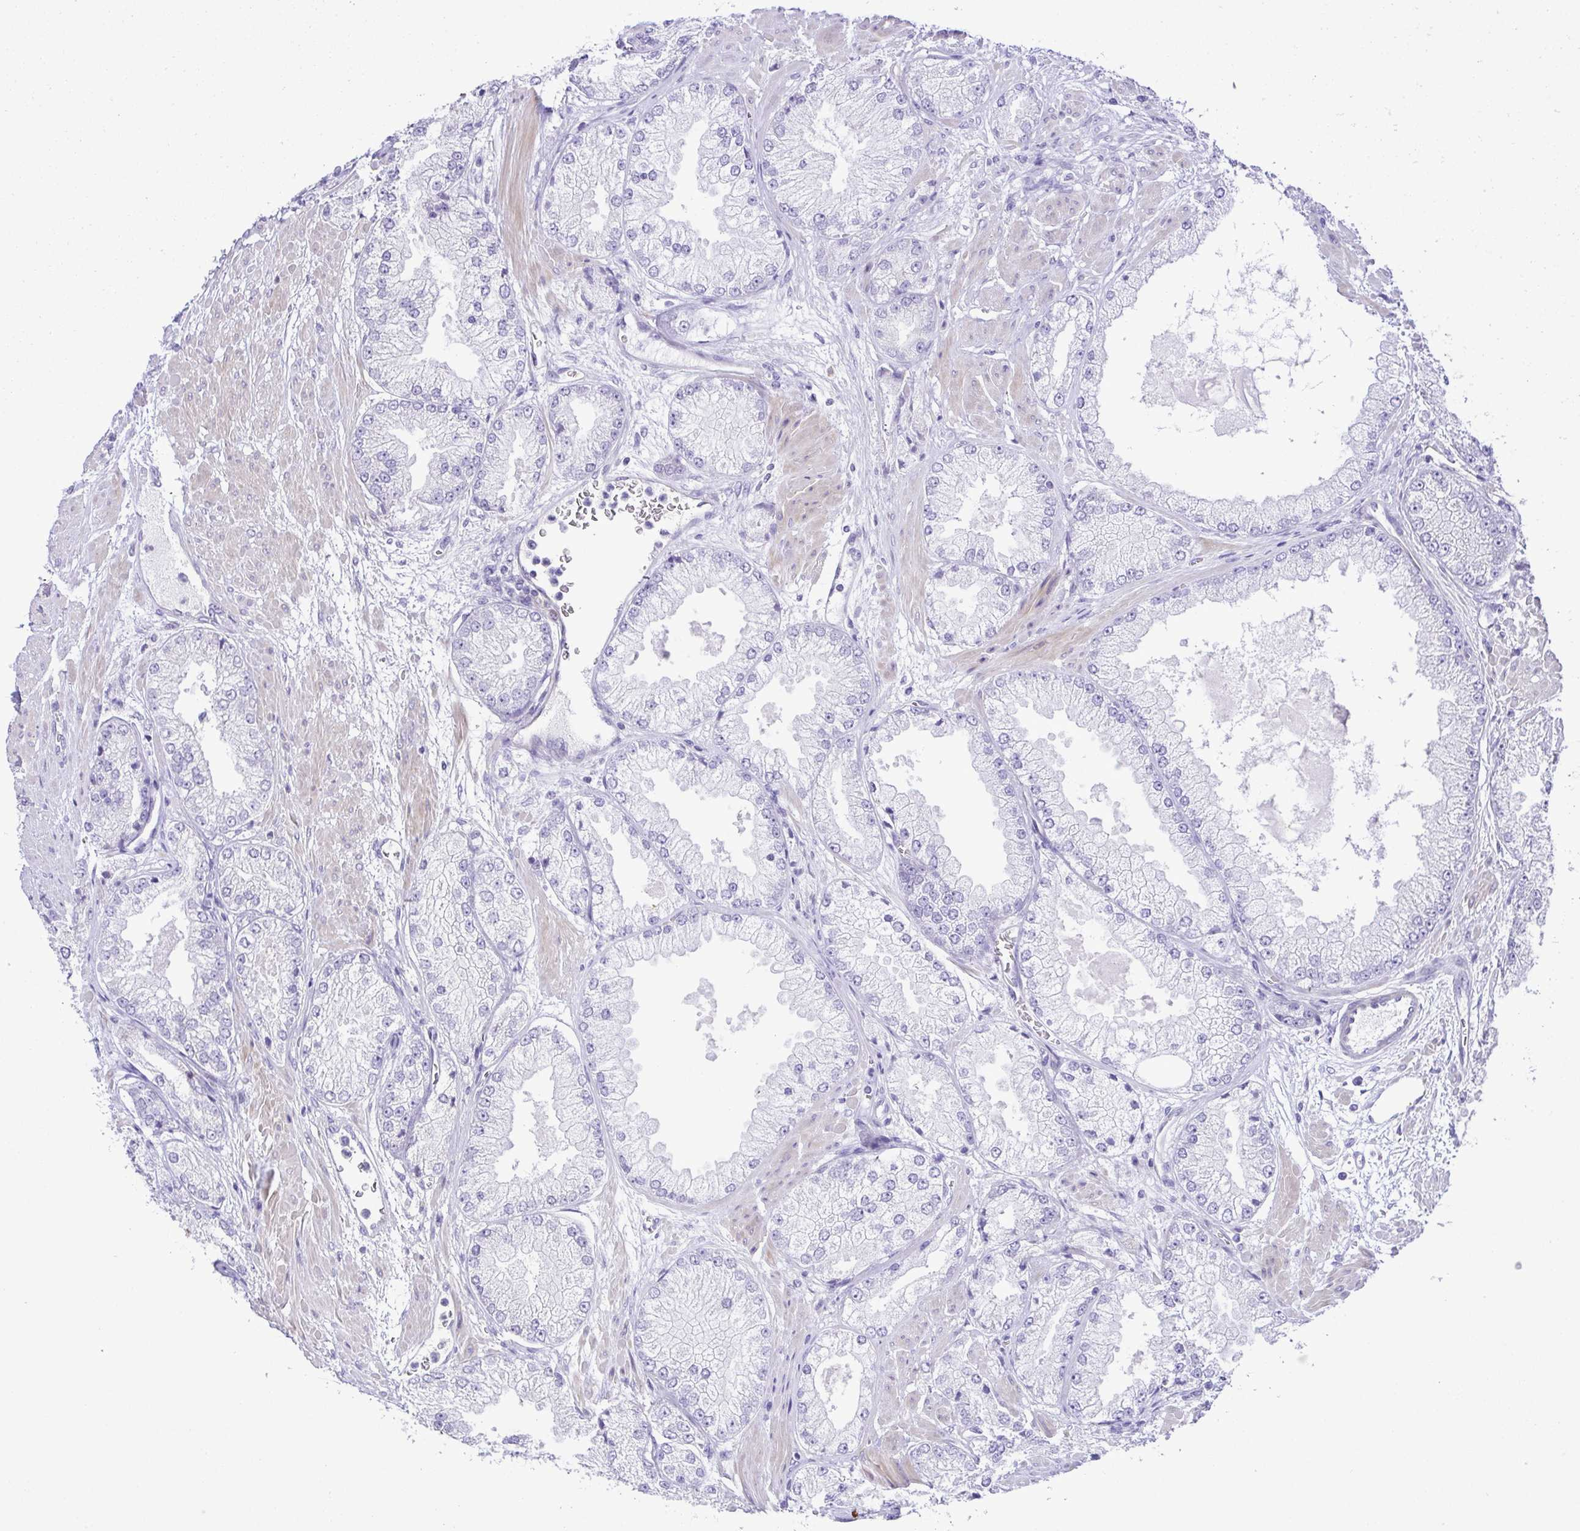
{"staining": {"intensity": "negative", "quantity": "none", "location": "none"}, "tissue": "prostate cancer", "cell_type": "Tumor cells", "image_type": "cancer", "snomed": [{"axis": "morphology", "description": "Adenocarcinoma, High grade"}, {"axis": "topography", "description": "Prostate"}], "caption": "Immunohistochemical staining of prostate high-grade adenocarcinoma reveals no significant positivity in tumor cells.", "gene": "GPR182", "patient": {"sex": "male", "age": 68}}